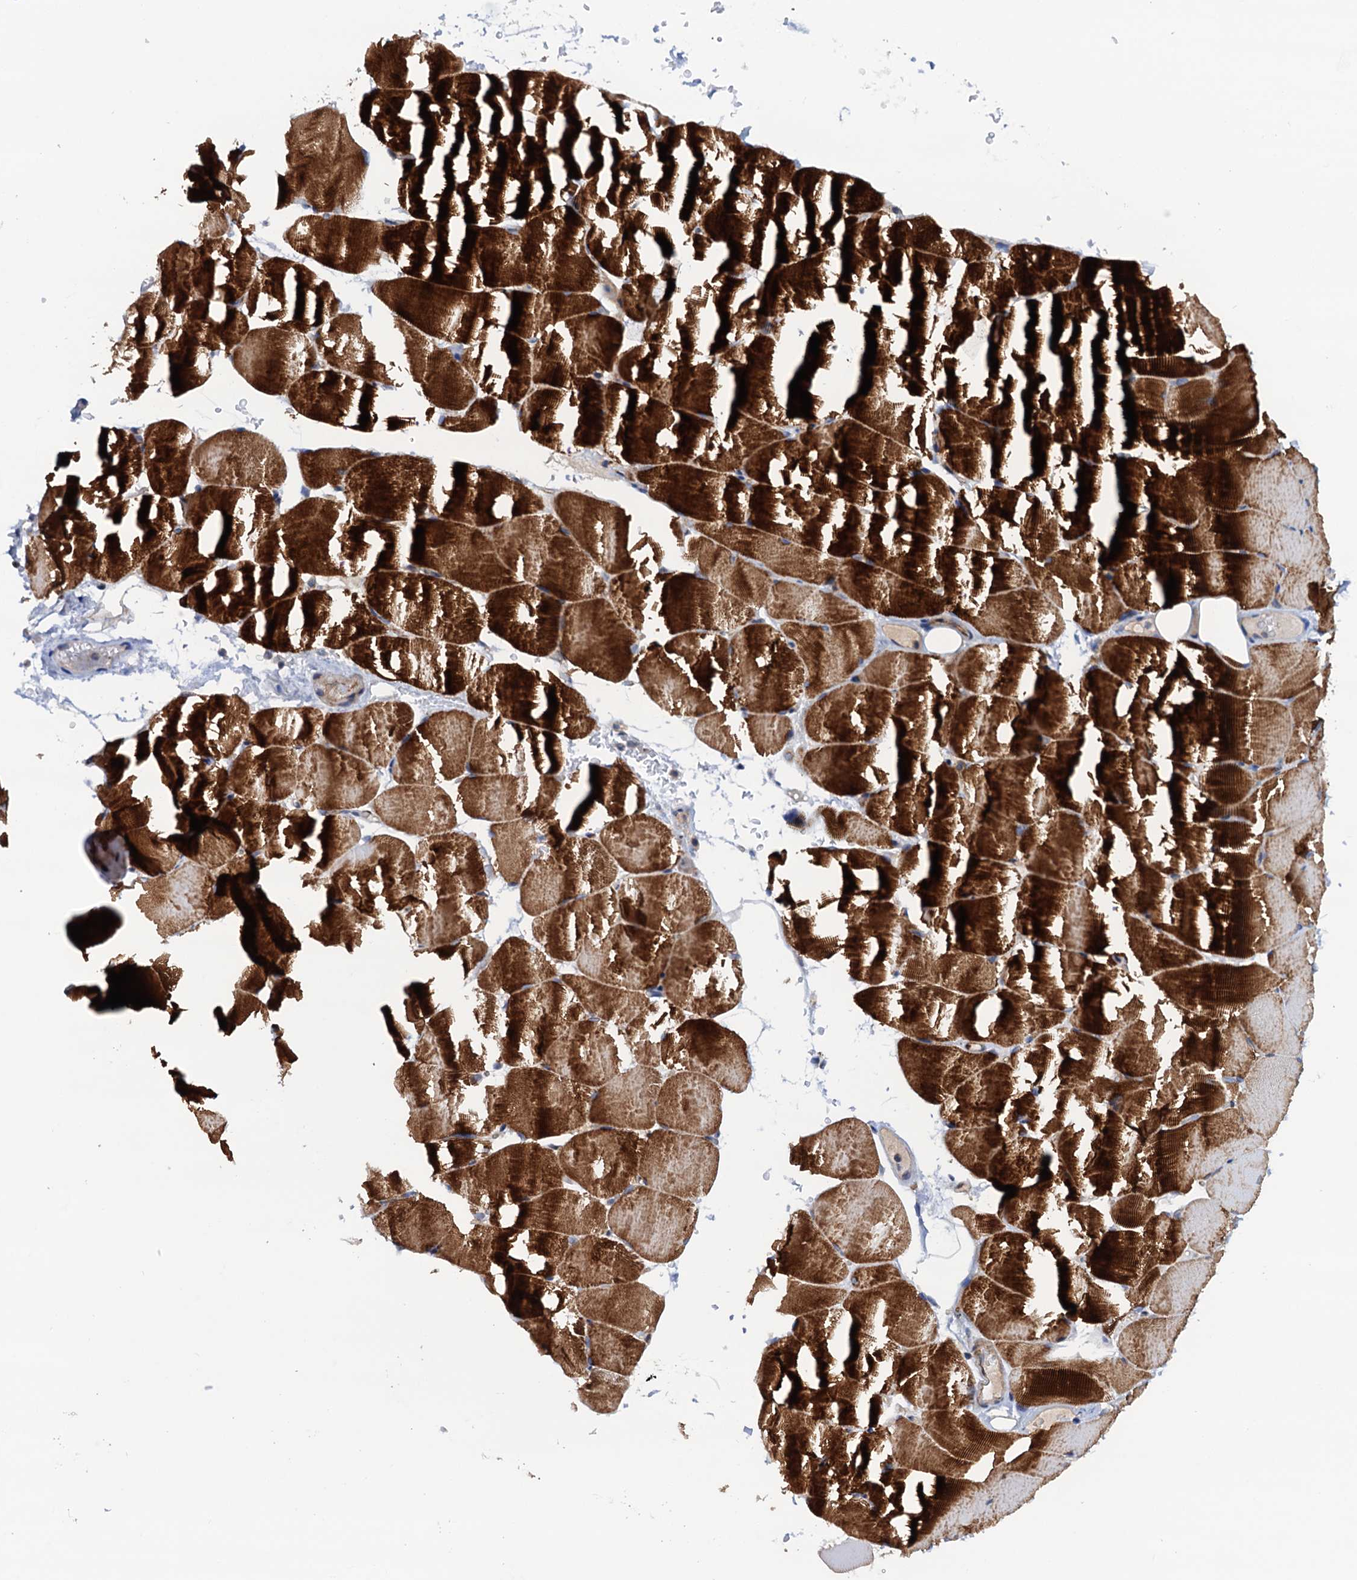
{"staining": {"intensity": "strong", "quantity": "25%-75%", "location": "cytoplasmic/membranous"}, "tissue": "skeletal muscle", "cell_type": "Myocytes", "image_type": "normal", "snomed": [{"axis": "morphology", "description": "Normal tissue, NOS"}, {"axis": "topography", "description": "Skeletal muscle"}, {"axis": "topography", "description": "Parathyroid gland"}], "caption": "Myocytes demonstrate high levels of strong cytoplasmic/membranous positivity in approximately 25%-75% of cells in benign skeletal muscle. The staining was performed using DAB to visualize the protein expression in brown, while the nuclei were stained in blue with hematoxylin (Magnification: 20x).", "gene": "RASSF9", "patient": {"sex": "female", "age": 37}}